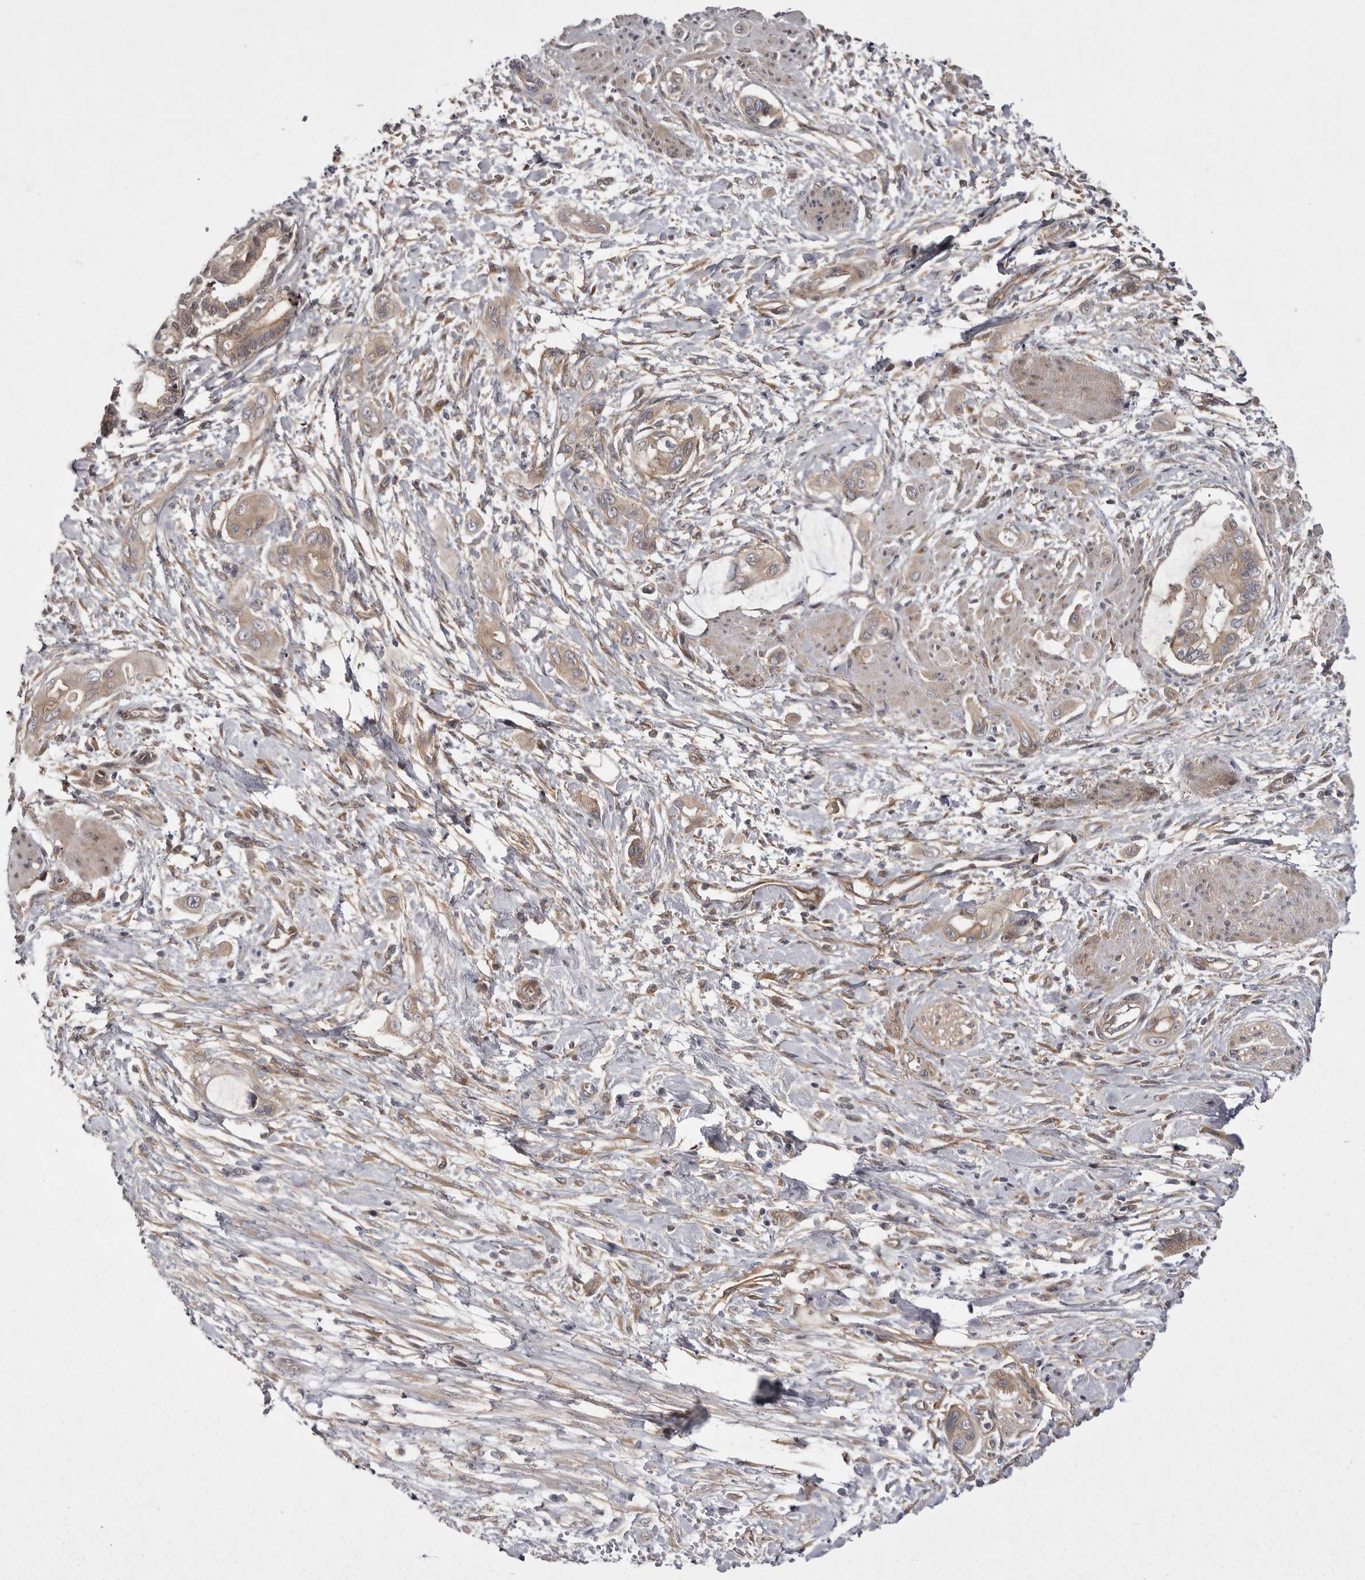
{"staining": {"intensity": "weak", "quantity": "25%-75%", "location": "cytoplasmic/membranous"}, "tissue": "pancreatic cancer", "cell_type": "Tumor cells", "image_type": "cancer", "snomed": [{"axis": "morphology", "description": "Adenocarcinoma, NOS"}, {"axis": "topography", "description": "Pancreas"}], "caption": "A low amount of weak cytoplasmic/membranous staining is identified in about 25%-75% of tumor cells in adenocarcinoma (pancreatic) tissue. (DAB = brown stain, brightfield microscopy at high magnification).", "gene": "OSBPL9", "patient": {"sex": "male", "age": 59}}